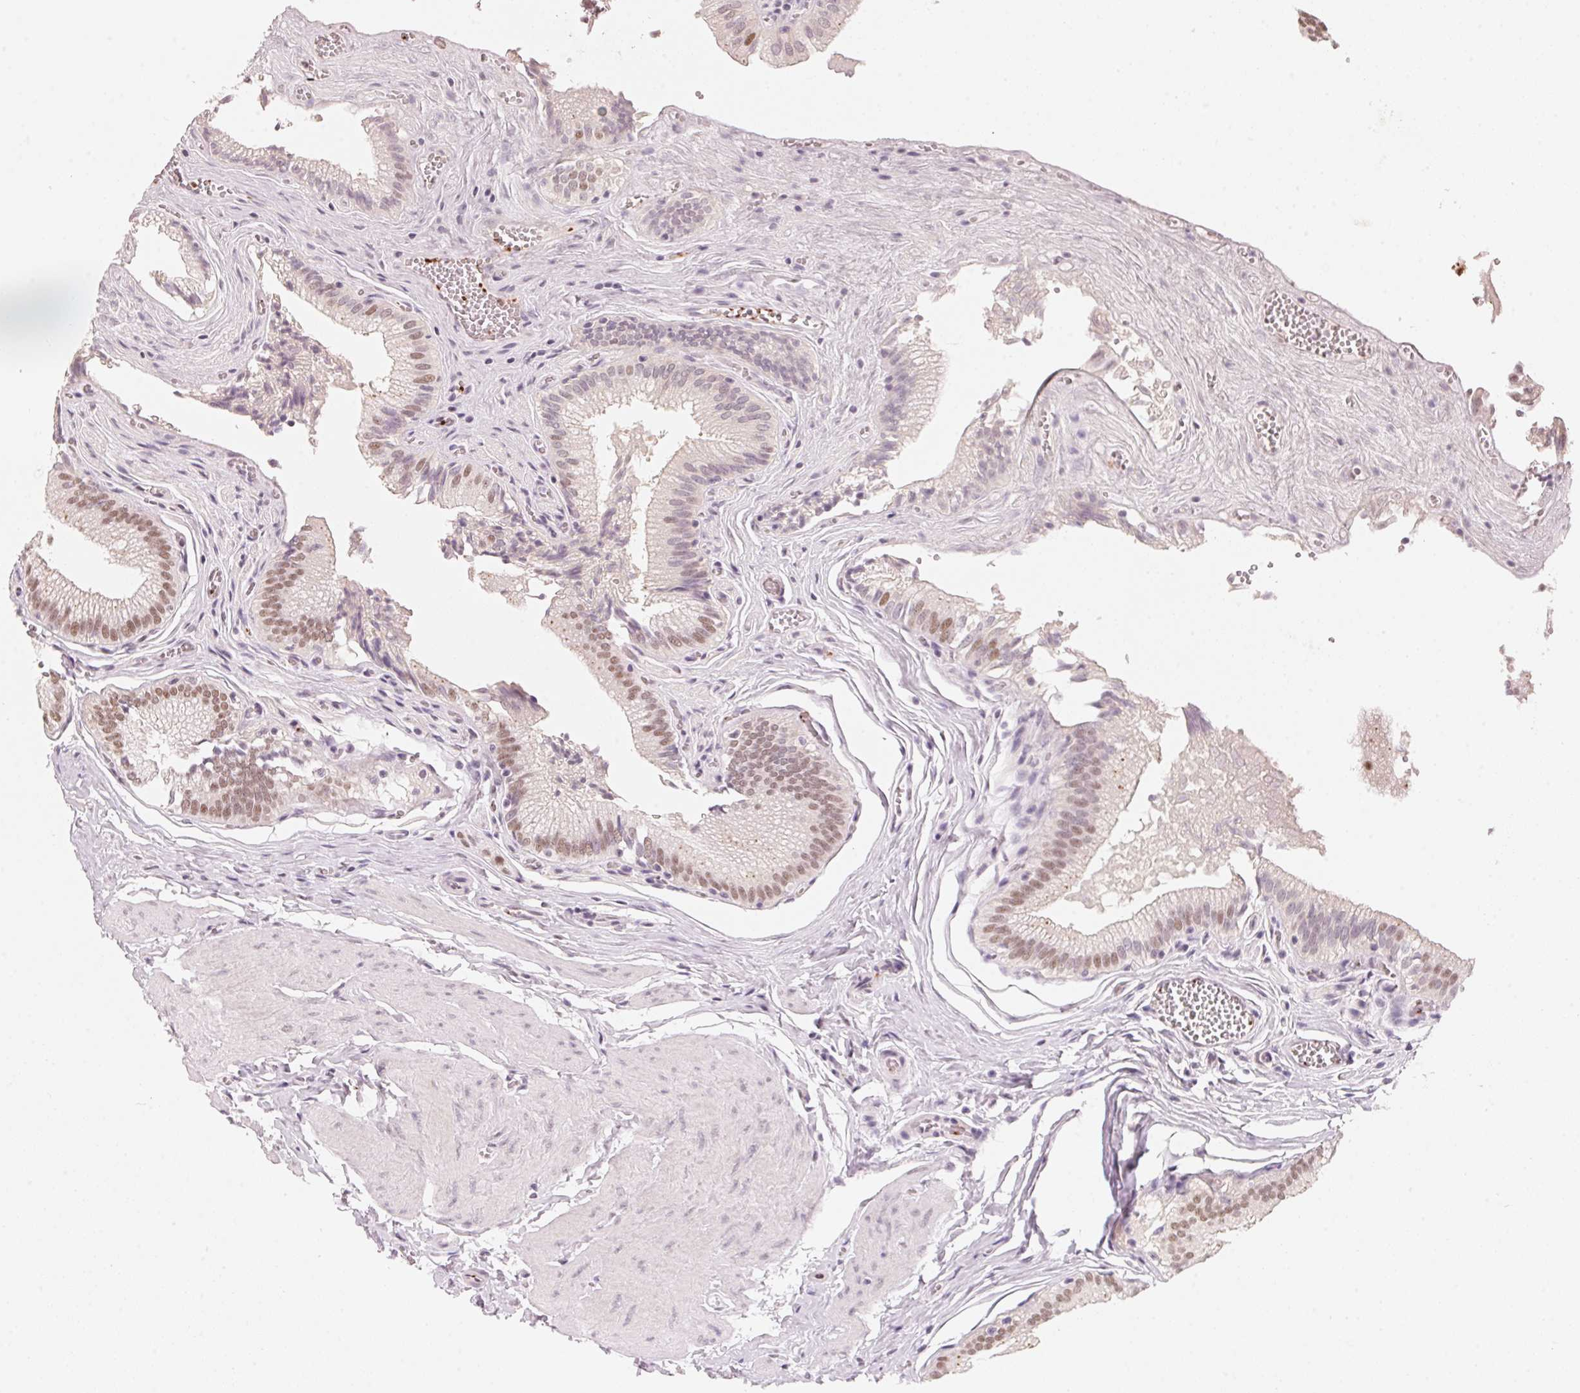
{"staining": {"intensity": "moderate", "quantity": ">75%", "location": "nuclear"}, "tissue": "gallbladder", "cell_type": "Glandular cells", "image_type": "normal", "snomed": [{"axis": "morphology", "description": "Normal tissue, NOS"}, {"axis": "topography", "description": "Gallbladder"}, {"axis": "topography", "description": "Peripheral nerve tissue"}], "caption": "Immunohistochemical staining of unremarkable human gallbladder displays moderate nuclear protein positivity in about >75% of glandular cells.", "gene": "ARHGAP22", "patient": {"sex": "male", "age": 17}}